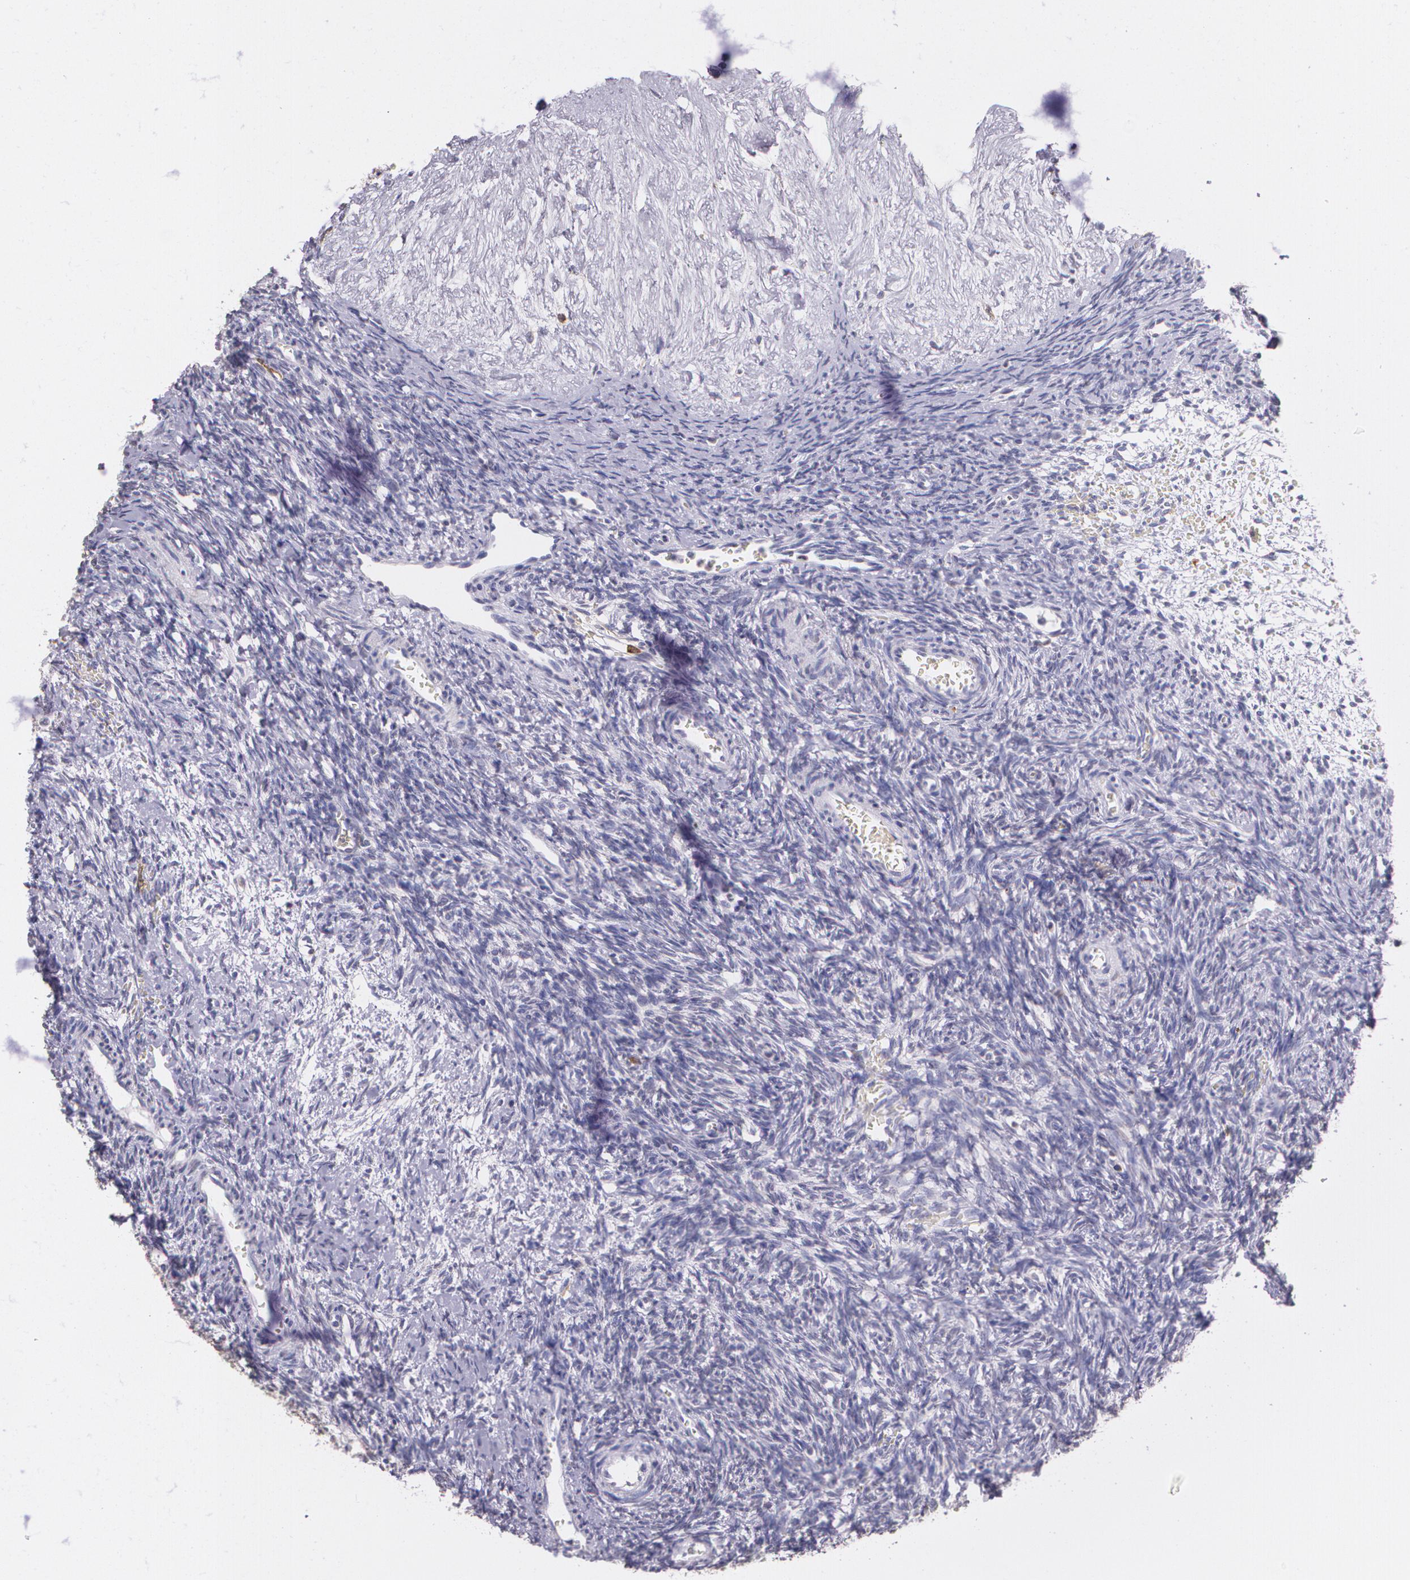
{"staining": {"intensity": "negative", "quantity": "none", "location": "none"}, "tissue": "ovary", "cell_type": "Follicle cells", "image_type": "normal", "snomed": [{"axis": "morphology", "description": "Normal tissue, NOS"}, {"axis": "topography", "description": "Ovary"}], "caption": "DAB (3,3'-diaminobenzidine) immunohistochemical staining of benign ovary displays no significant staining in follicle cells. (DAB (3,3'-diaminobenzidine) IHC visualized using brightfield microscopy, high magnification).", "gene": "RTN1", "patient": {"sex": "female", "age": 39}}